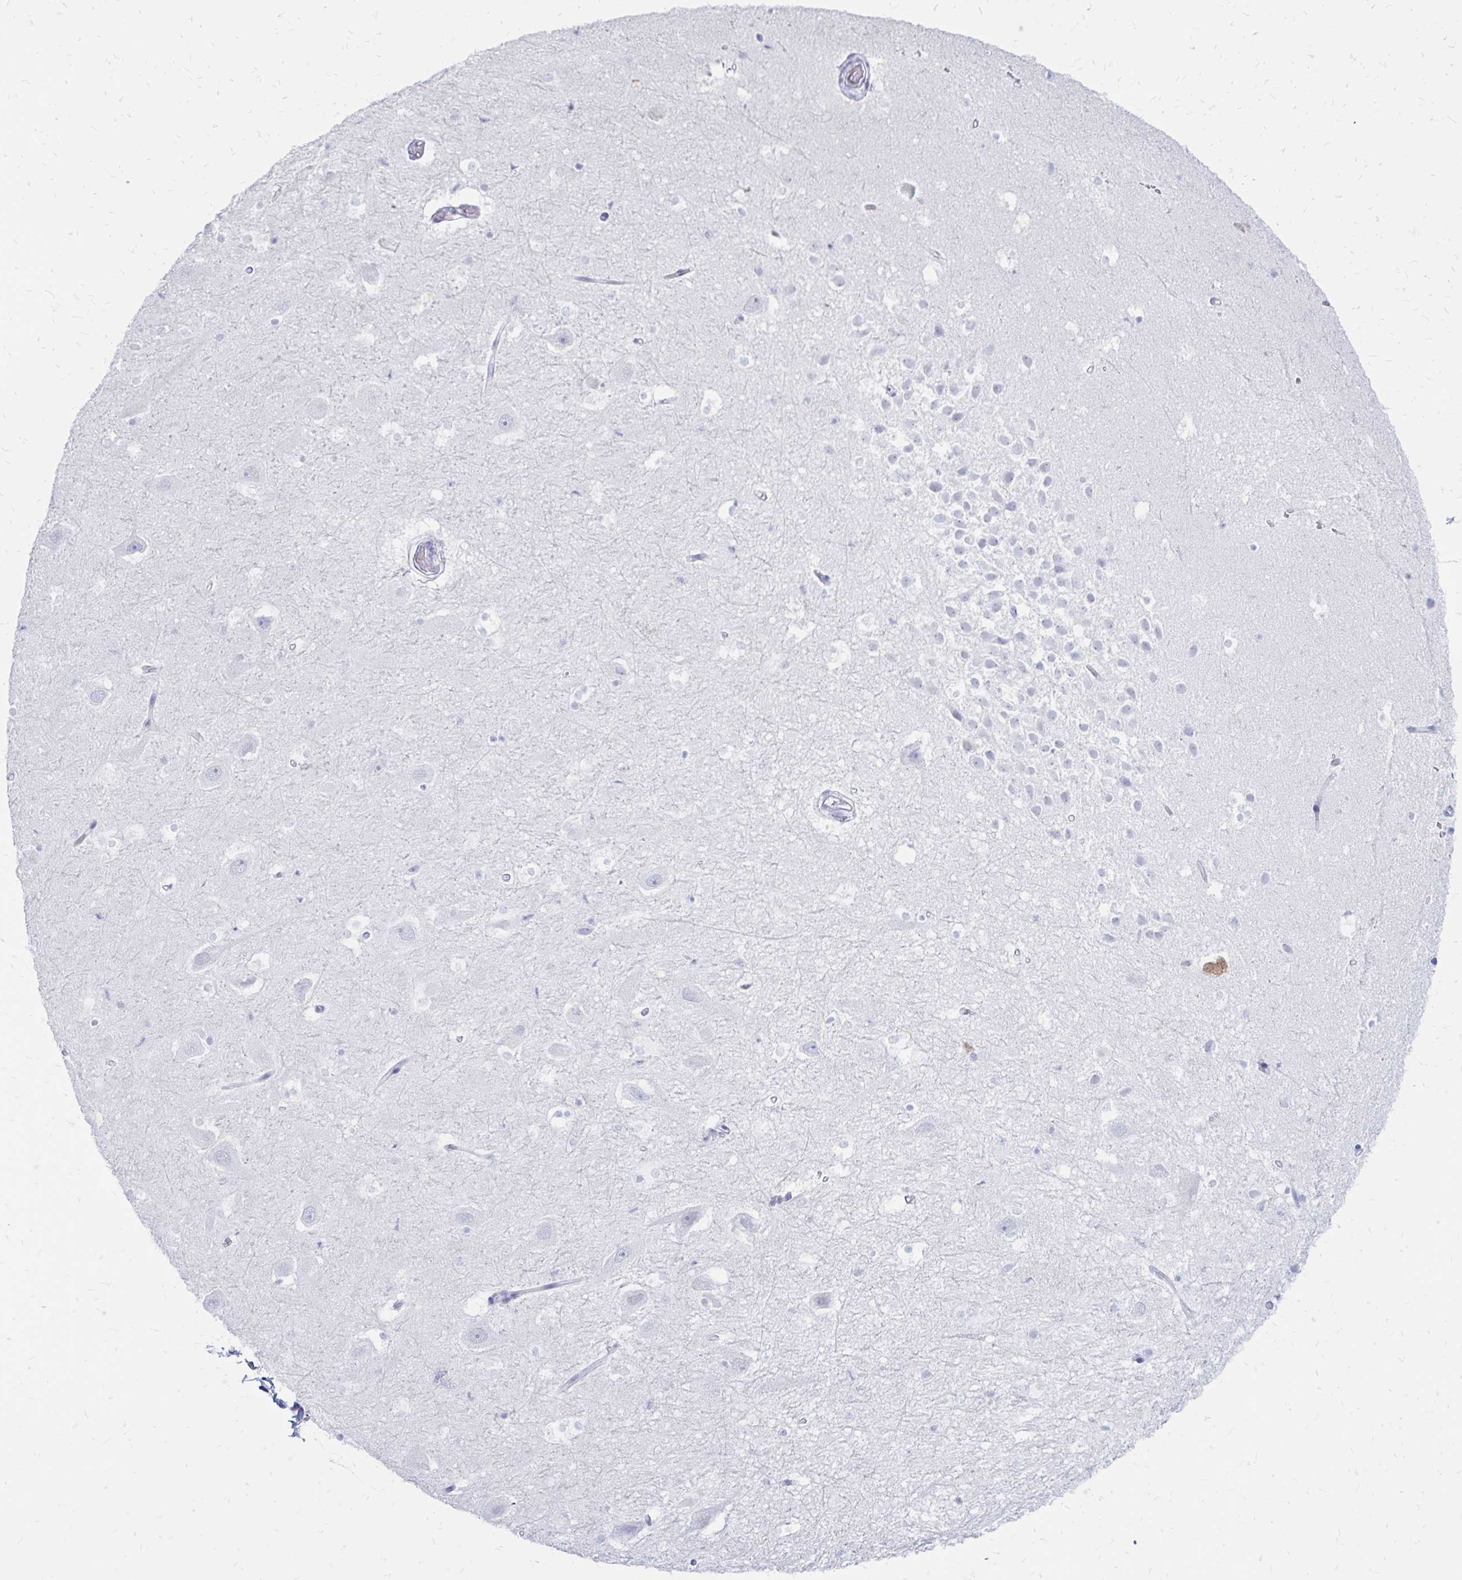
{"staining": {"intensity": "negative", "quantity": "none", "location": "none"}, "tissue": "hippocampus", "cell_type": "Glial cells", "image_type": "normal", "snomed": [{"axis": "morphology", "description": "Normal tissue, NOS"}, {"axis": "topography", "description": "Hippocampus"}], "caption": "IHC histopathology image of normal hippocampus: hippocampus stained with DAB (3,3'-diaminobenzidine) exhibits no significant protein positivity in glial cells.", "gene": "IGSF5", "patient": {"sex": "male", "age": 26}}